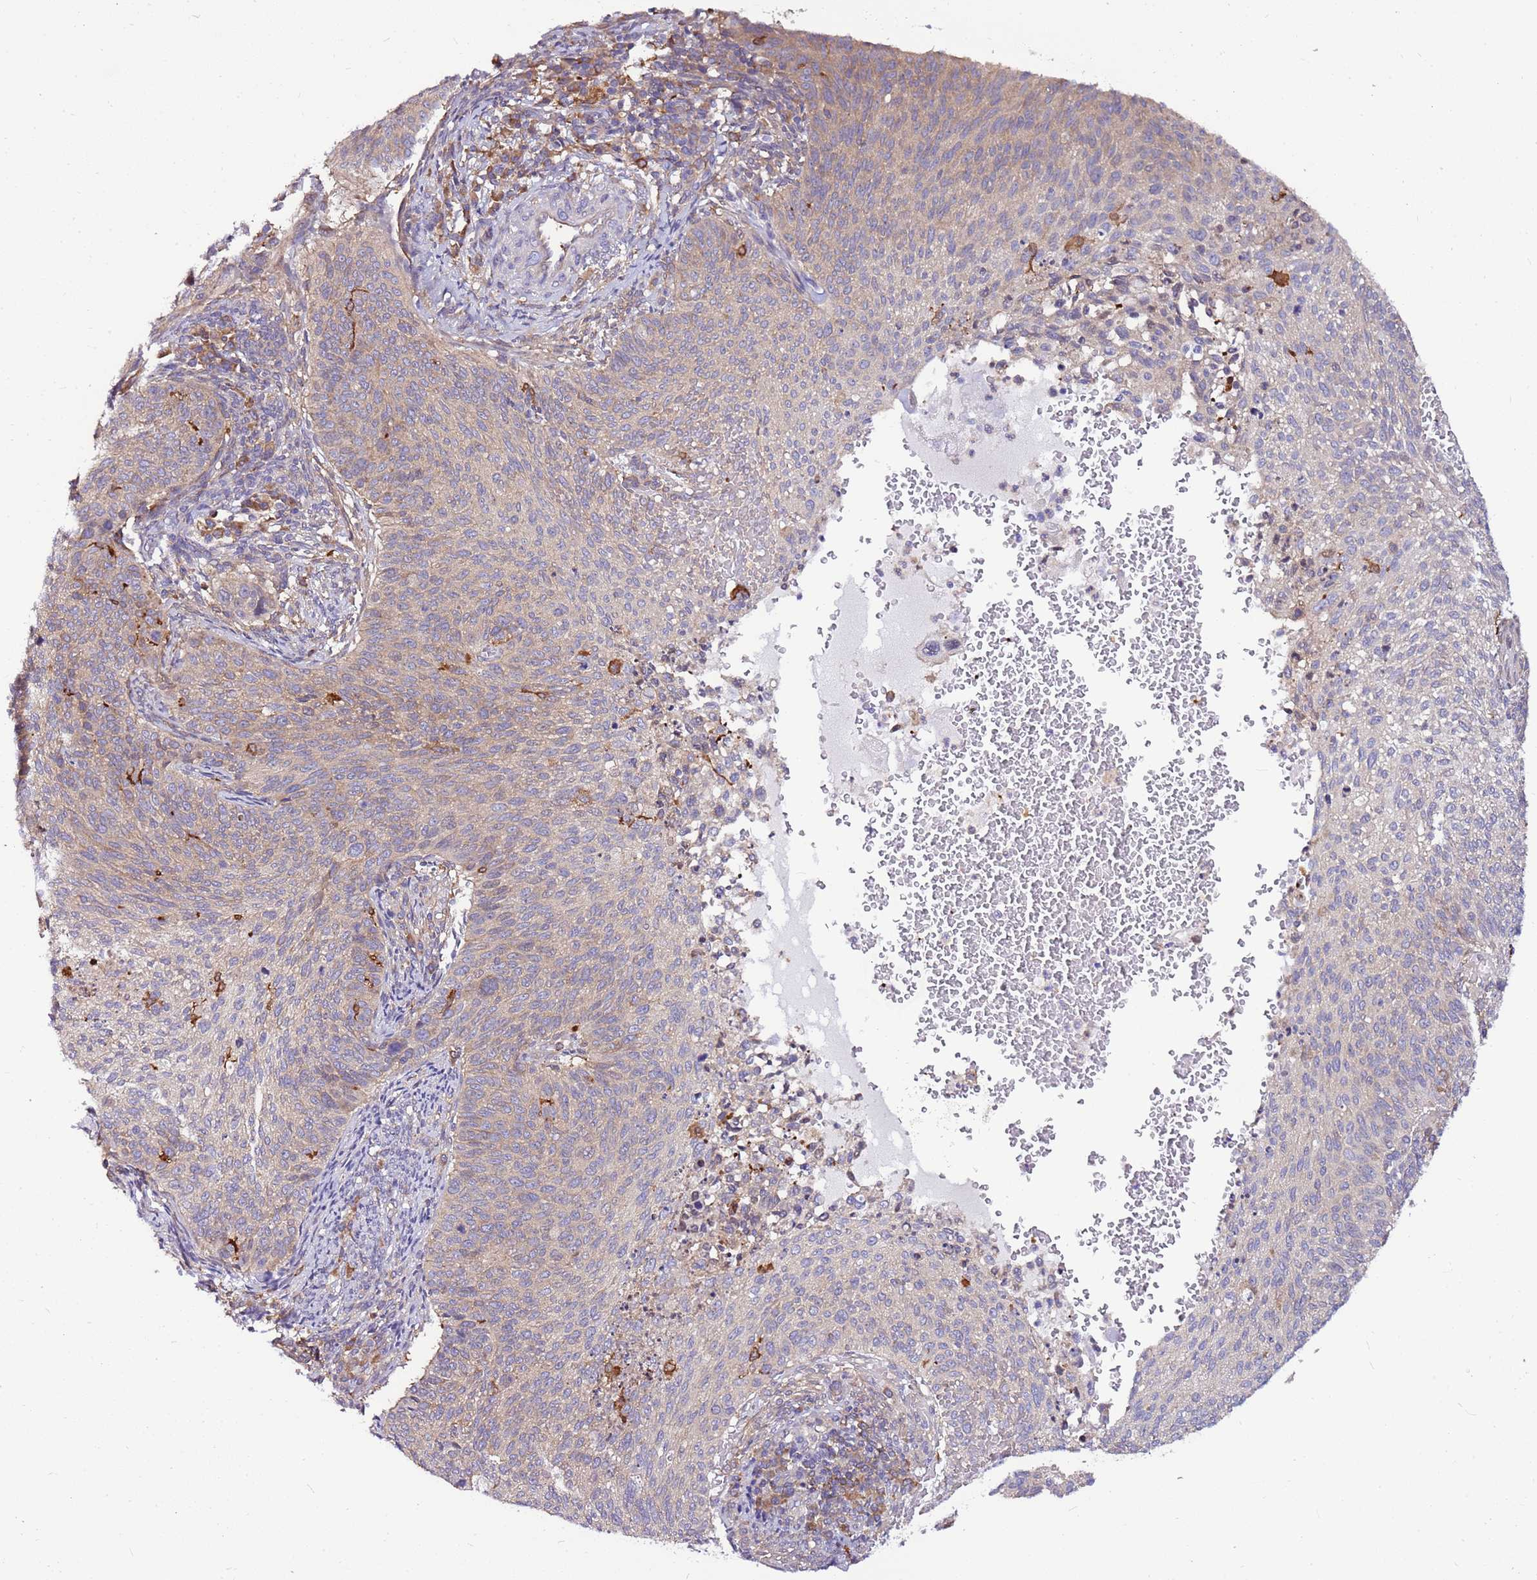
{"staining": {"intensity": "weak", "quantity": "<25%", "location": "cytoplasmic/membranous"}, "tissue": "cervical cancer", "cell_type": "Tumor cells", "image_type": "cancer", "snomed": [{"axis": "morphology", "description": "Squamous cell carcinoma, NOS"}, {"axis": "topography", "description": "Cervix"}], "caption": "This is an IHC image of cervical squamous cell carcinoma. There is no expression in tumor cells.", "gene": "ATXN2L", "patient": {"sex": "female", "age": 70}}